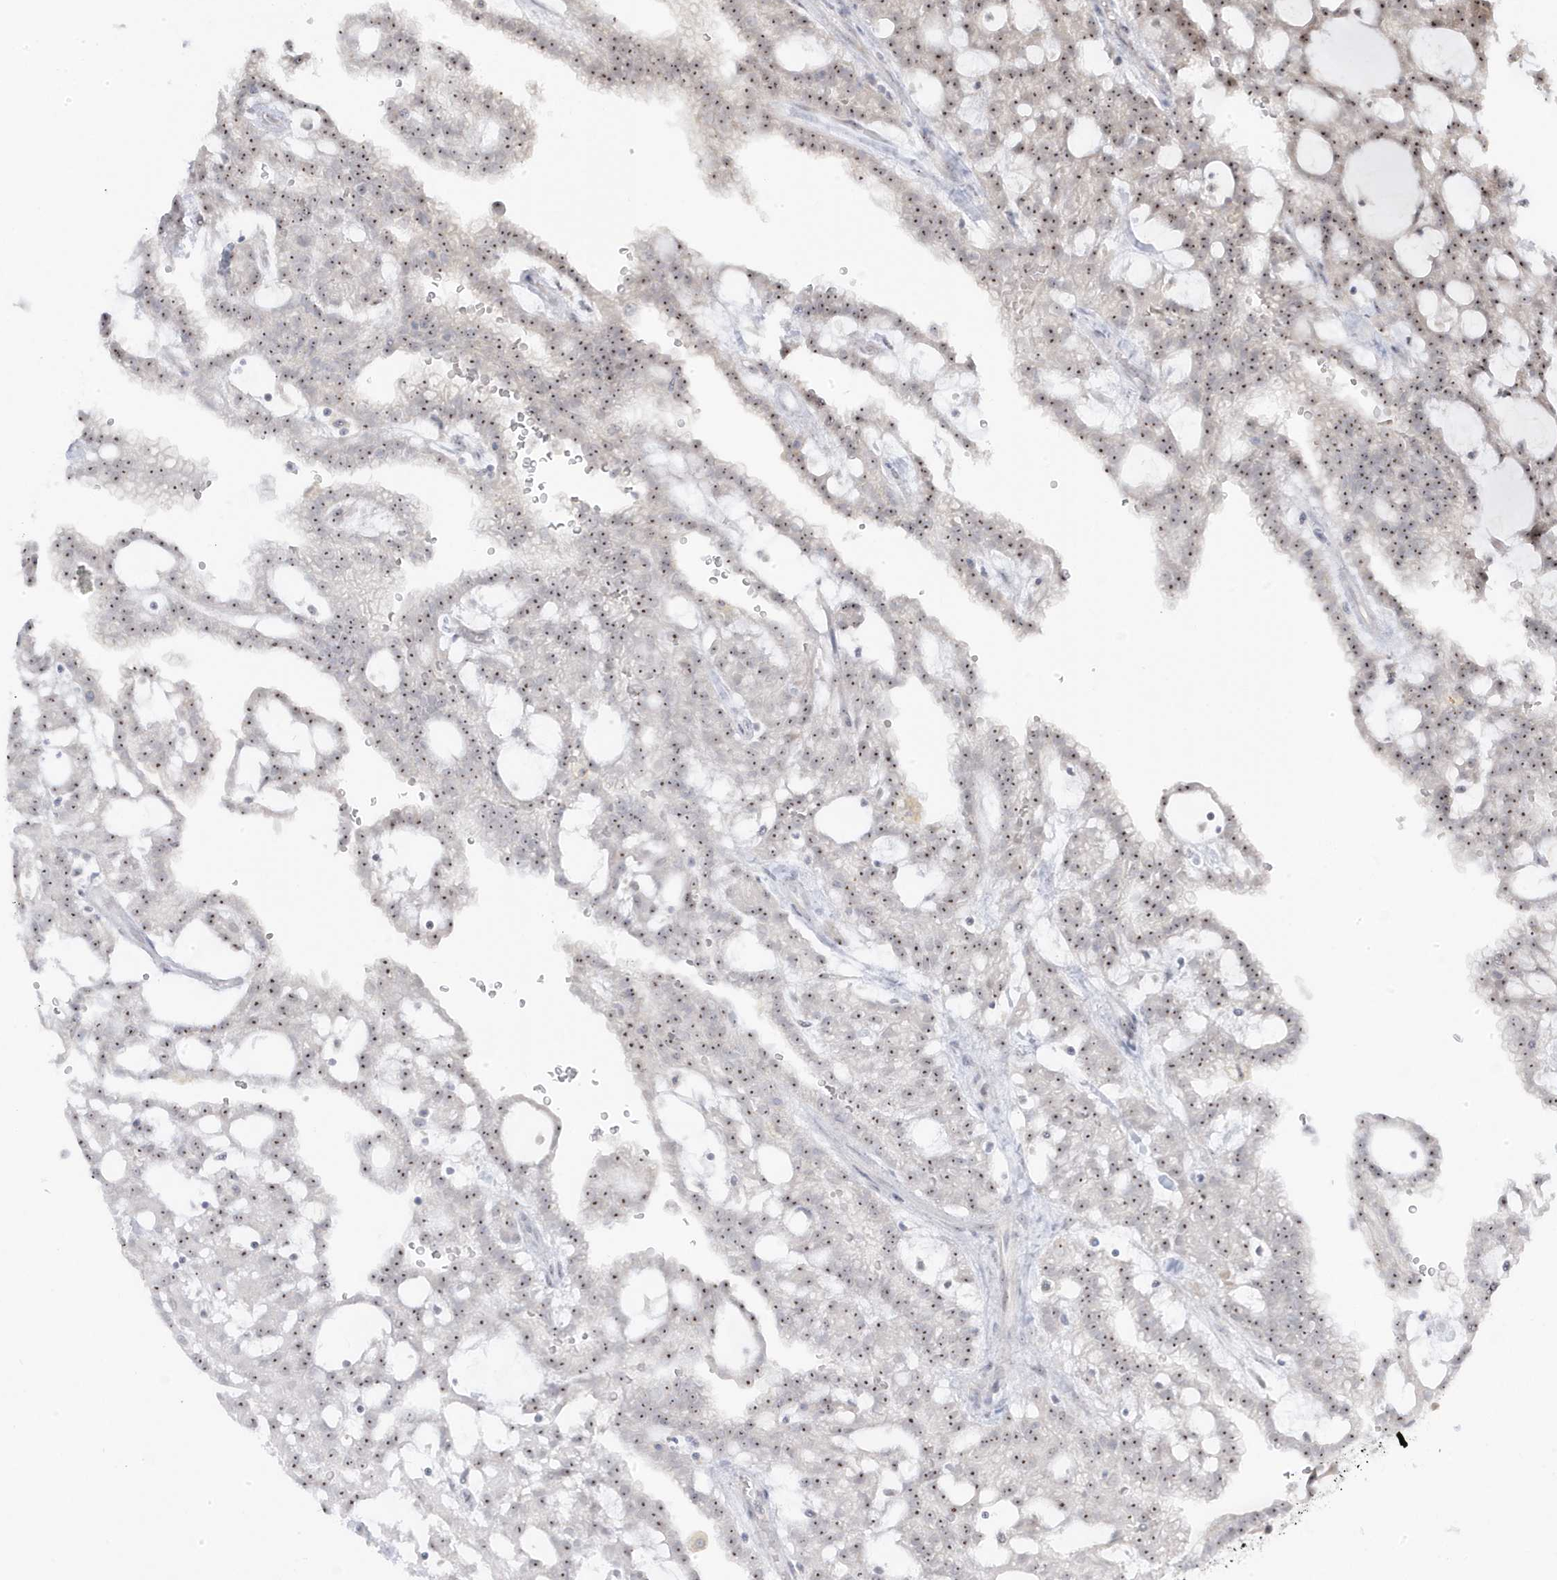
{"staining": {"intensity": "strong", "quantity": ">75%", "location": "nuclear"}, "tissue": "renal cancer", "cell_type": "Tumor cells", "image_type": "cancer", "snomed": [{"axis": "morphology", "description": "Adenocarcinoma, NOS"}, {"axis": "topography", "description": "Kidney"}], "caption": "Brown immunohistochemical staining in adenocarcinoma (renal) exhibits strong nuclear staining in about >75% of tumor cells.", "gene": "TSEN15", "patient": {"sex": "male", "age": 63}}